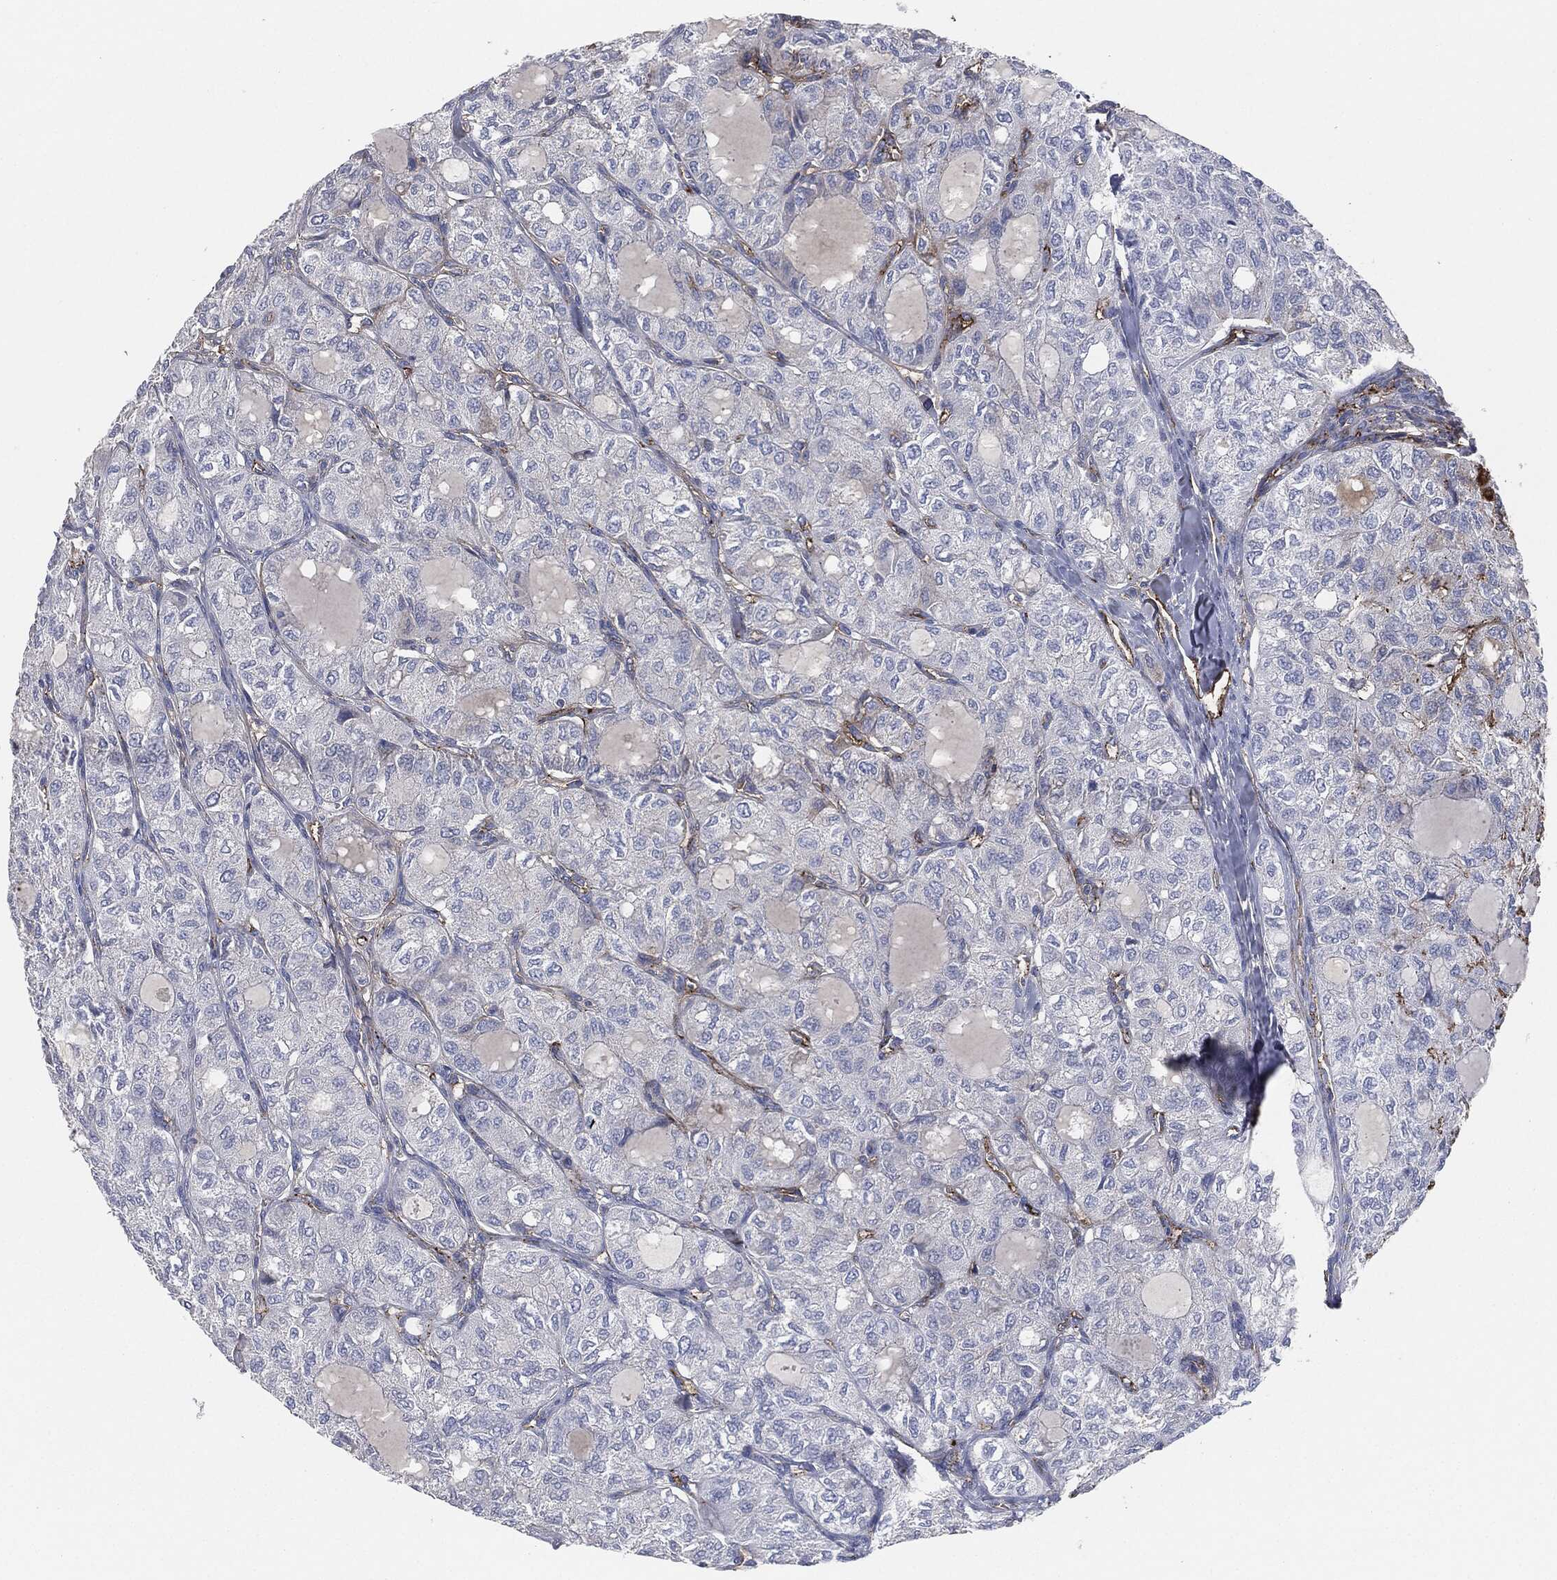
{"staining": {"intensity": "negative", "quantity": "none", "location": "none"}, "tissue": "thyroid cancer", "cell_type": "Tumor cells", "image_type": "cancer", "snomed": [{"axis": "morphology", "description": "Follicular adenoma carcinoma, NOS"}, {"axis": "topography", "description": "Thyroid gland"}], "caption": "An IHC photomicrograph of thyroid cancer is shown. There is no staining in tumor cells of thyroid cancer.", "gene": "APOB", "patient": {"sex": "male", "age": 75}}